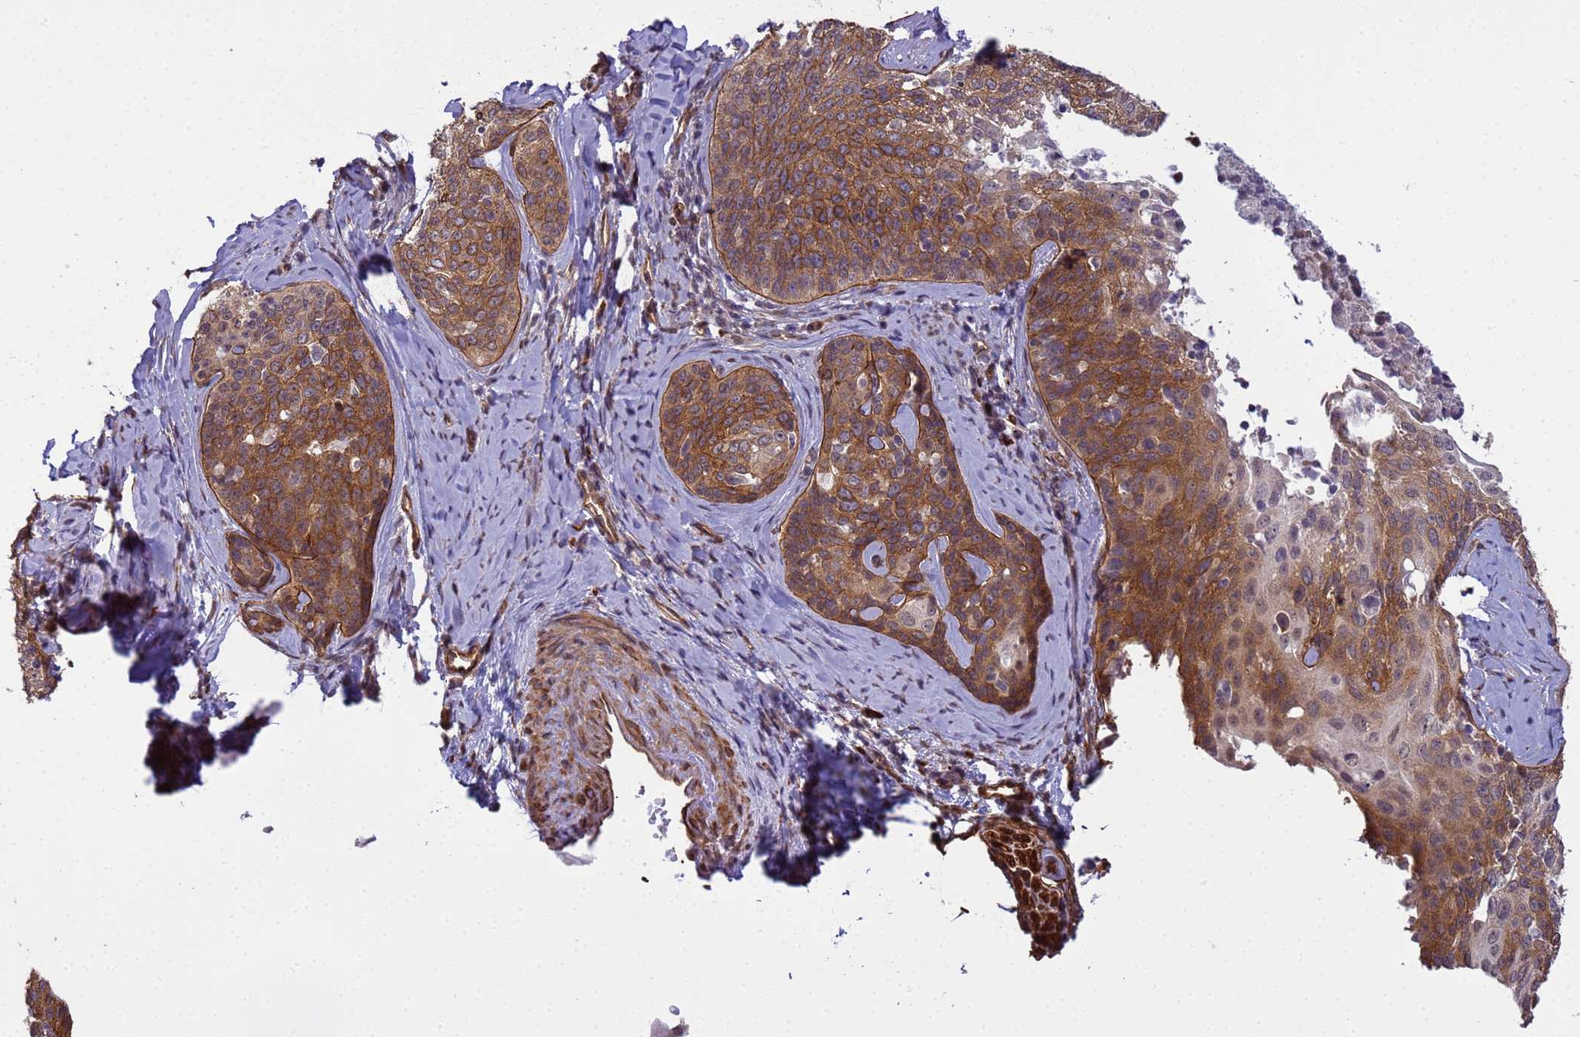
{"staining": {"intensity": "strong", "quantity": ">75%", "location": "cytoplasmic/membranous"}, "tissue": "cervical cancer", "cell_type": "Tumor cells", "image_type": "cancer", "snomed": [{"axis": "morphology", "description": "Squamous cell carcinoma, NOS"}, {"axis": "topography", "description": "Cervix"}], "caption": "Protein expression analysis of human squamous cell carcinoma (cervical) reveals strong cytoplasmic/membranous staining in about >75% of tumor cells. (DAB (3,3'-diaminobenzidine) = brown stain, brightfield microscopy at high magnification).", "gene": "ITGB4", "patient": {"sex": "female", "age": 50}}